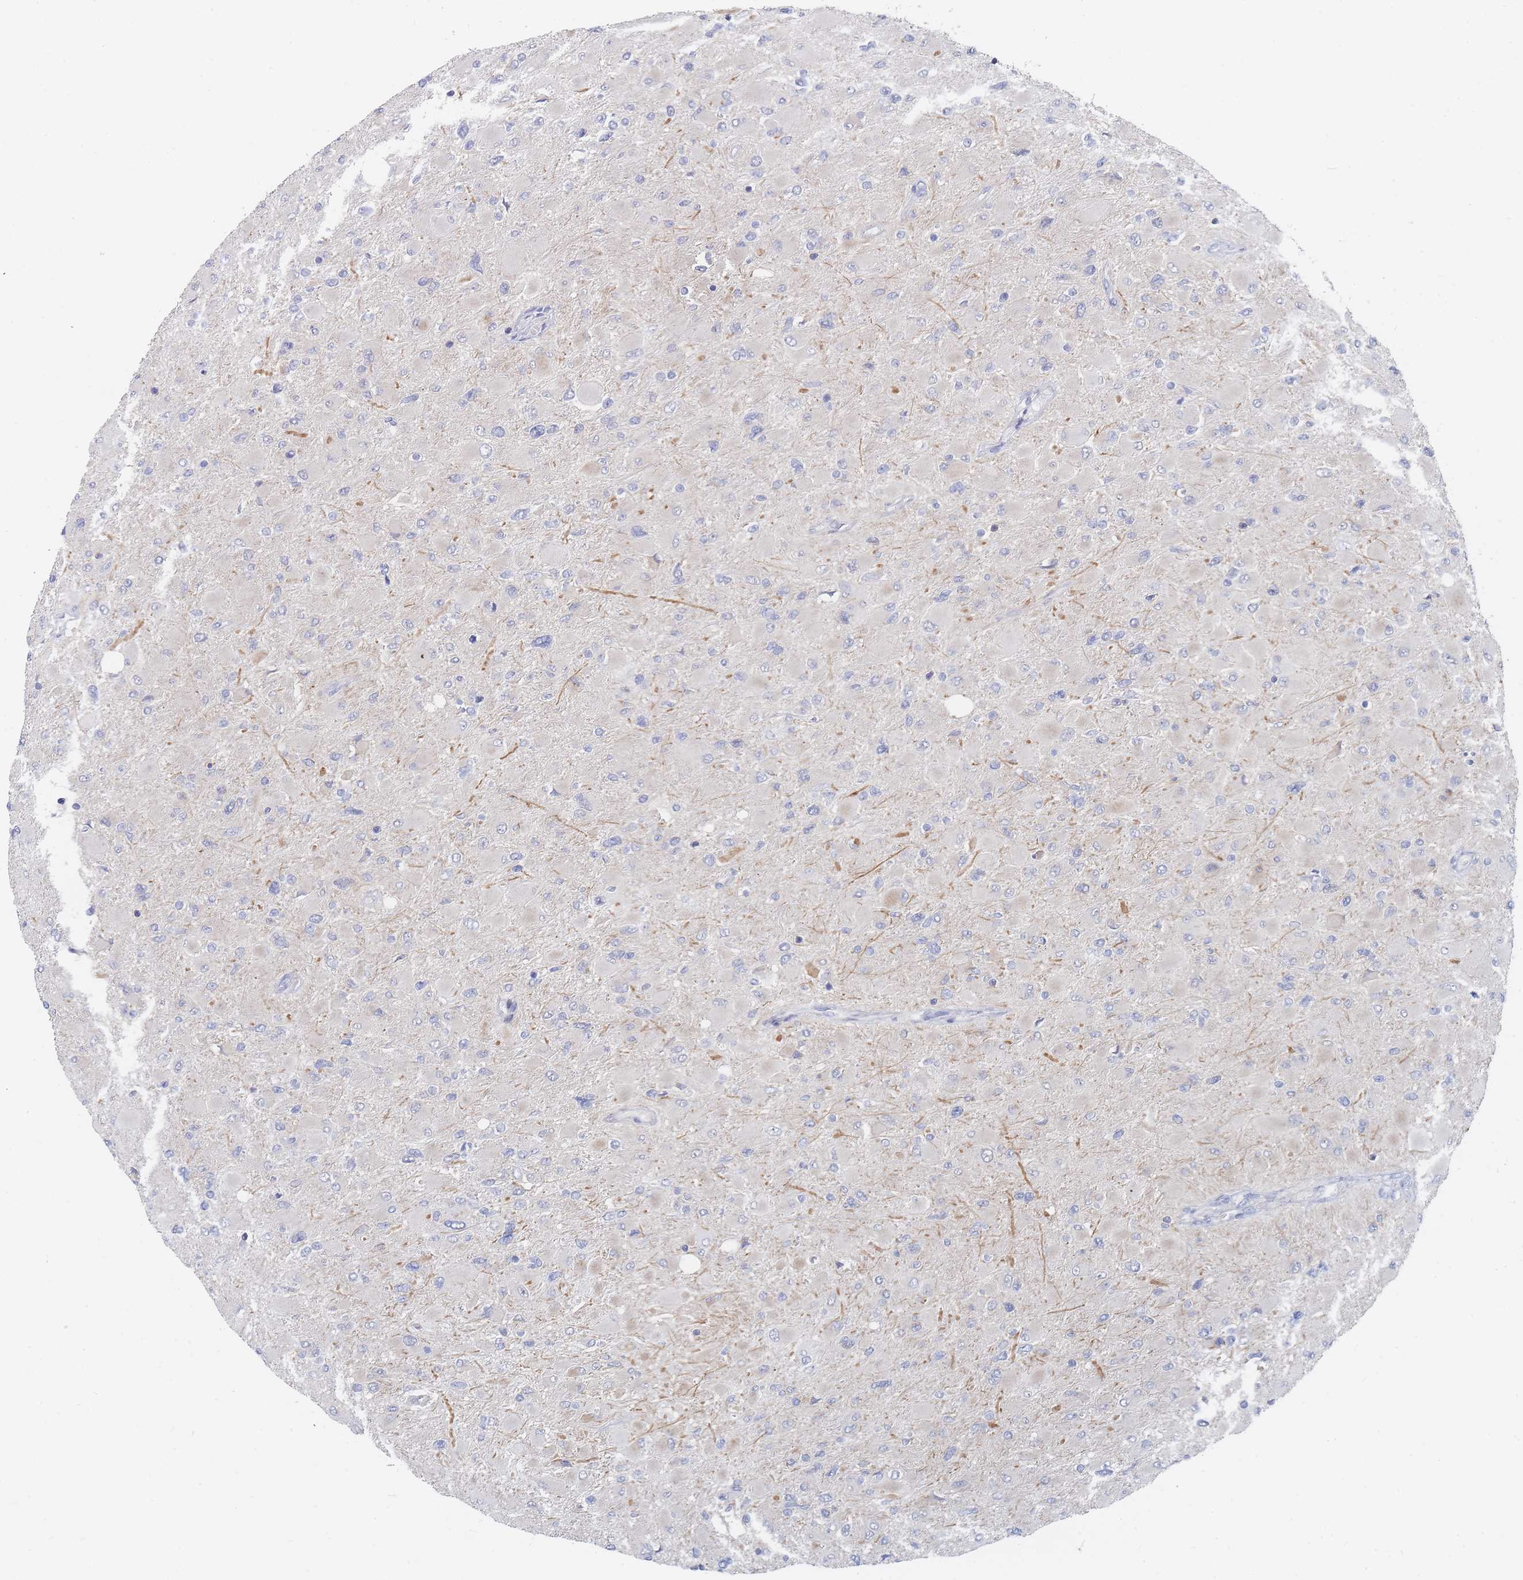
{"staining": {"intensity": "negative", "quantity": "none", "location": "none"}, "tissue": "glioma", "cell_type": "Tumor cells", "image_type": "cancer", "snomed": [{"axis": "morphology", "description": "Glioma, malignant, High grade"}, {"axis": "topography", "description": "Cerebral cortex"}], "caption": "IHC photomicrograph of human malignant glioma (high-grade) stained for a protein (brown), which shows no expression in tumor cells.", "gene": "PPP6C", "patient": {"sex": "female", "age": 36}}